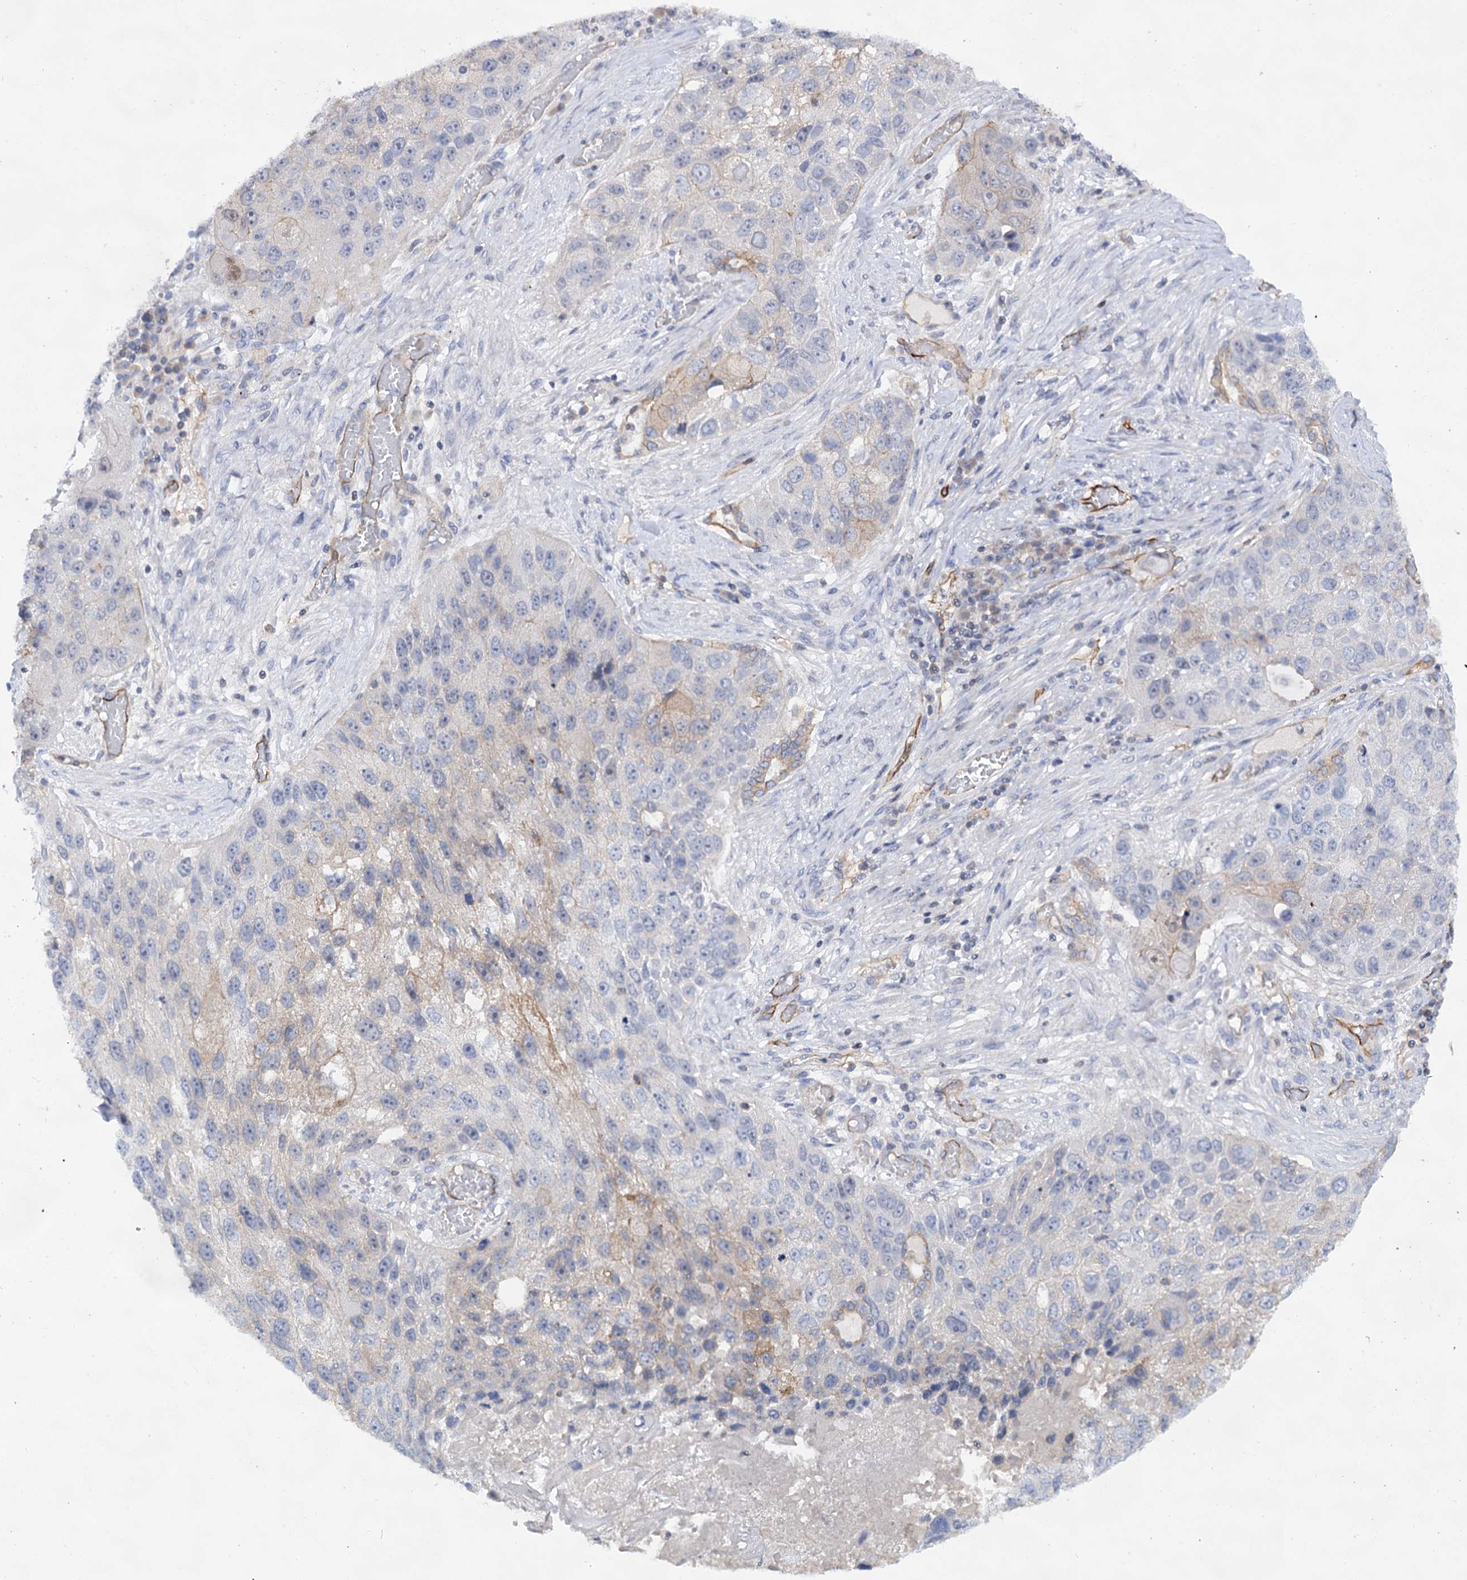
{"staining": {"intensity": "negative", "quantity": "none", "location": "none"}, "tissue": "lung cancer", "cell_type": "Tumor cells", "image_type": "cancer", "snomed": [{"axis": "morphology", "description": "Squamous cell carcinoma, NOS"}, {"axis": "topography", "description": "Lung"}], "caption": "IHC photomicrograph of neoplastic tissue: human lung cancer stained with DAB (3,3'-diaminobenzidine) displays no significant protein positivity in tumor cells.", "gene": "ABLIM1", "patient": {"sex": "male", "age": 61}}